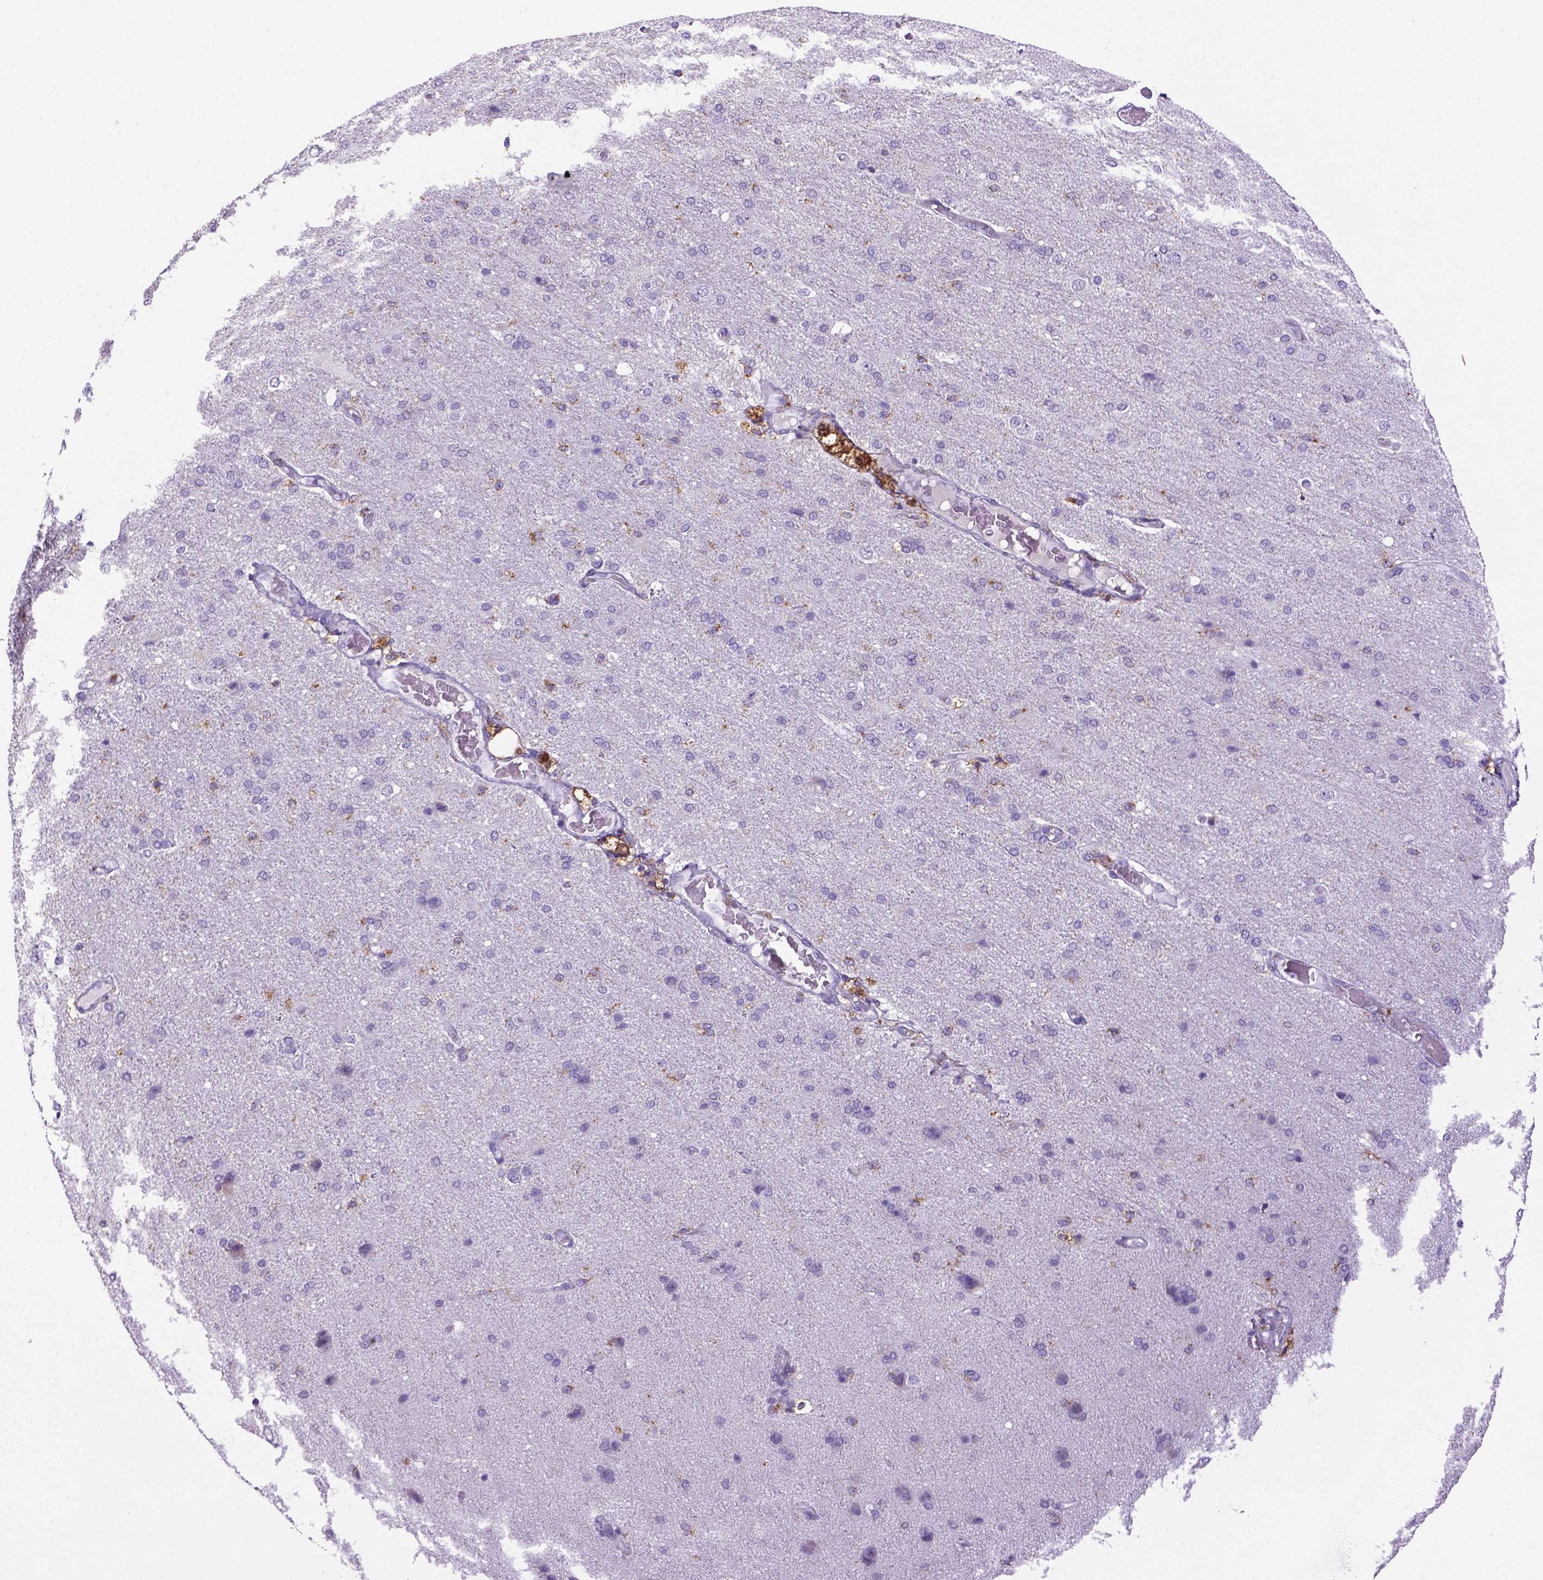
{"staining": {"intensity": "negative", "quantity": "none", "location": "none"}, "tissue": "cerebral cortex", "cell_type": "Endothelial cells", "image_type": "normal", "snomed": [{"axis": "morphology", "description": "Normal tissue, NOS"}, {"axis": "morphology", "description": "Glioma, malignant, High grade"}, {"axis": "topography", "description": "Cerebral cortex"}], "caption": "Immunohistochemical staining of normal cerebral cortex demonstrates no significant staining in endothelial cells.", "gene": "CD68", "patient": {"sex": "male", "age": 77}}